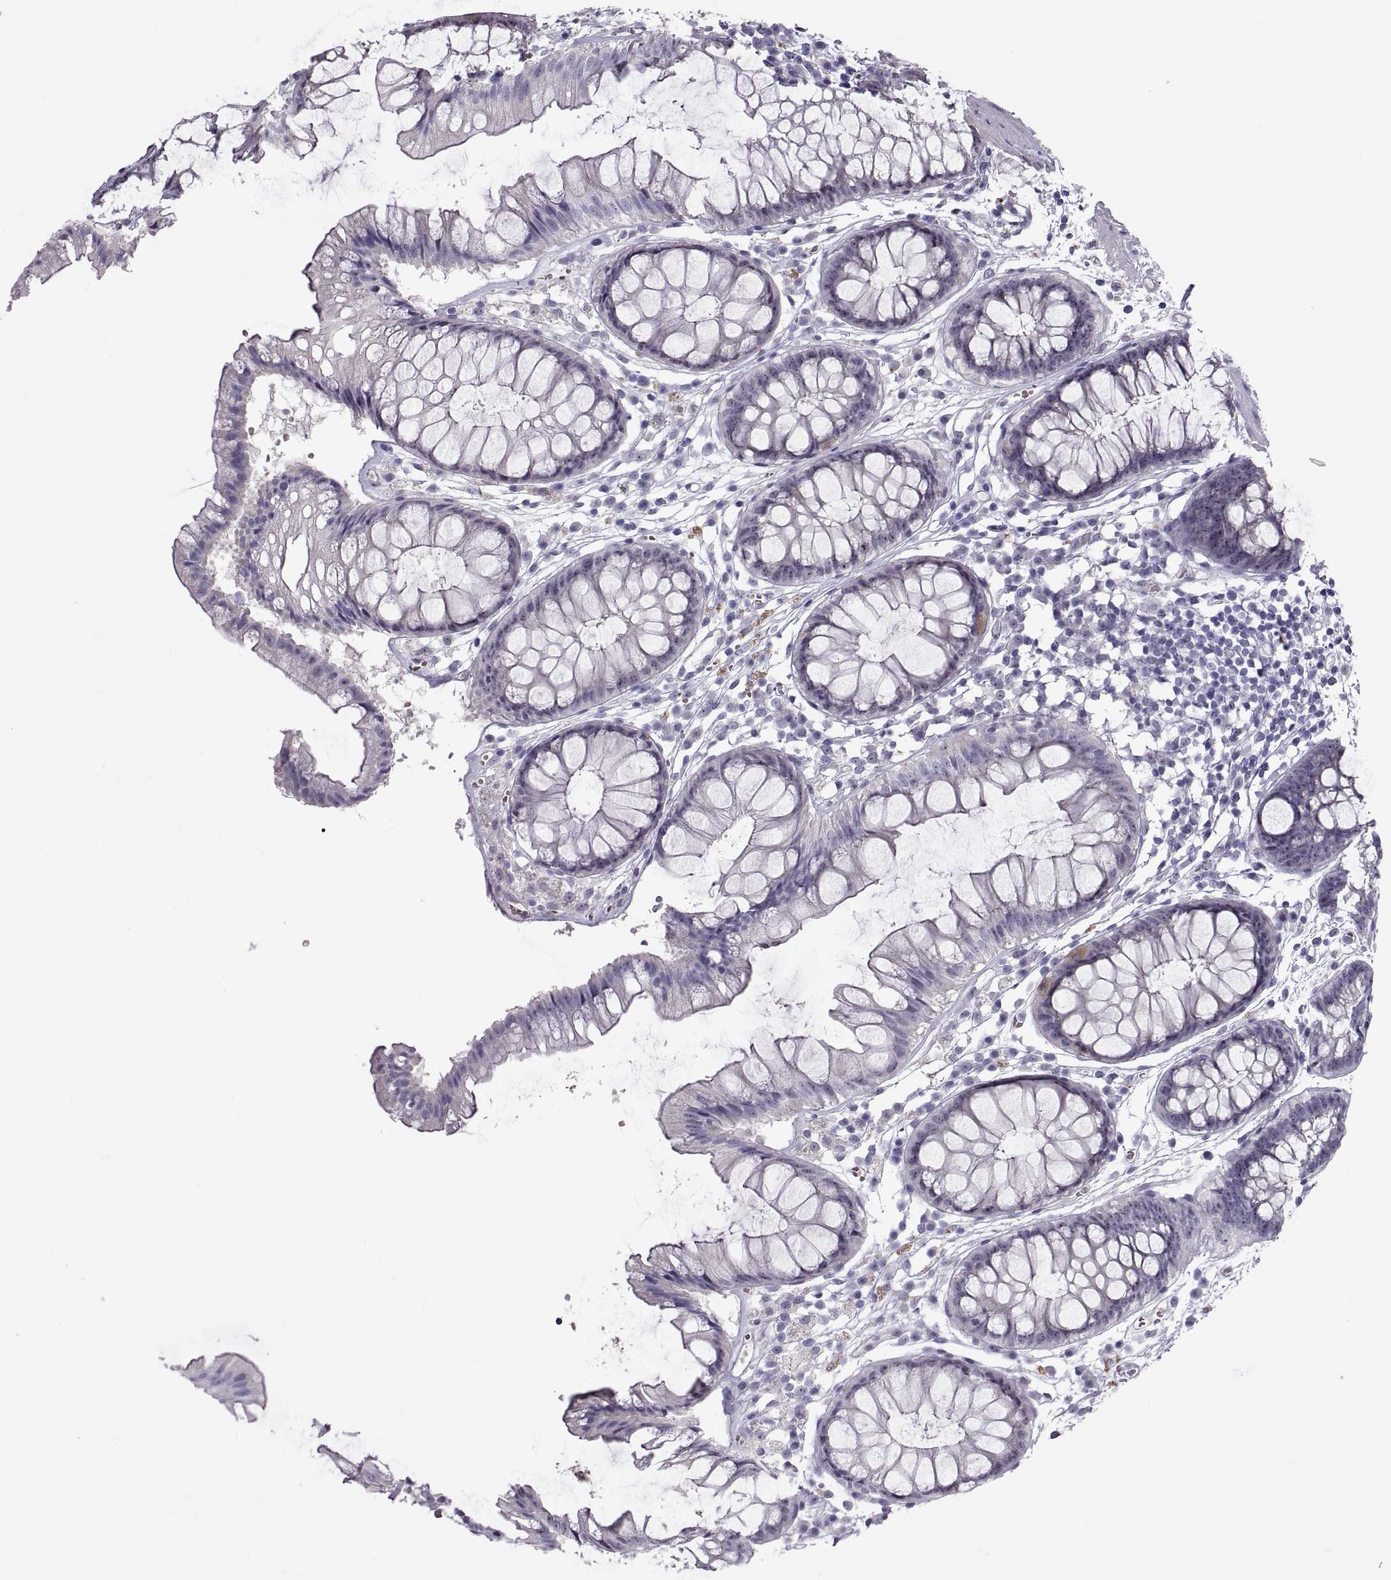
{"staining": {"intensity": "negative", "quantity": "none", "location": "none"}, "tissue": "colon", "cell_type": "Endothelial cells", "image_type": "normal", "snomed": [{"axis": "morphology", "description": "Normal tissue, NOS"}, {"axis": "morphology", "description": "Adenocarcinoma, NOS"}, {"axis": "topography", "description": "Colon"}], "caption": "DAB immunohistochemical staining of normal human colon shows no significant positivity in endothelial cells.", "gene": "VSX2", "patient": {"sex": "male", "age": 65}}